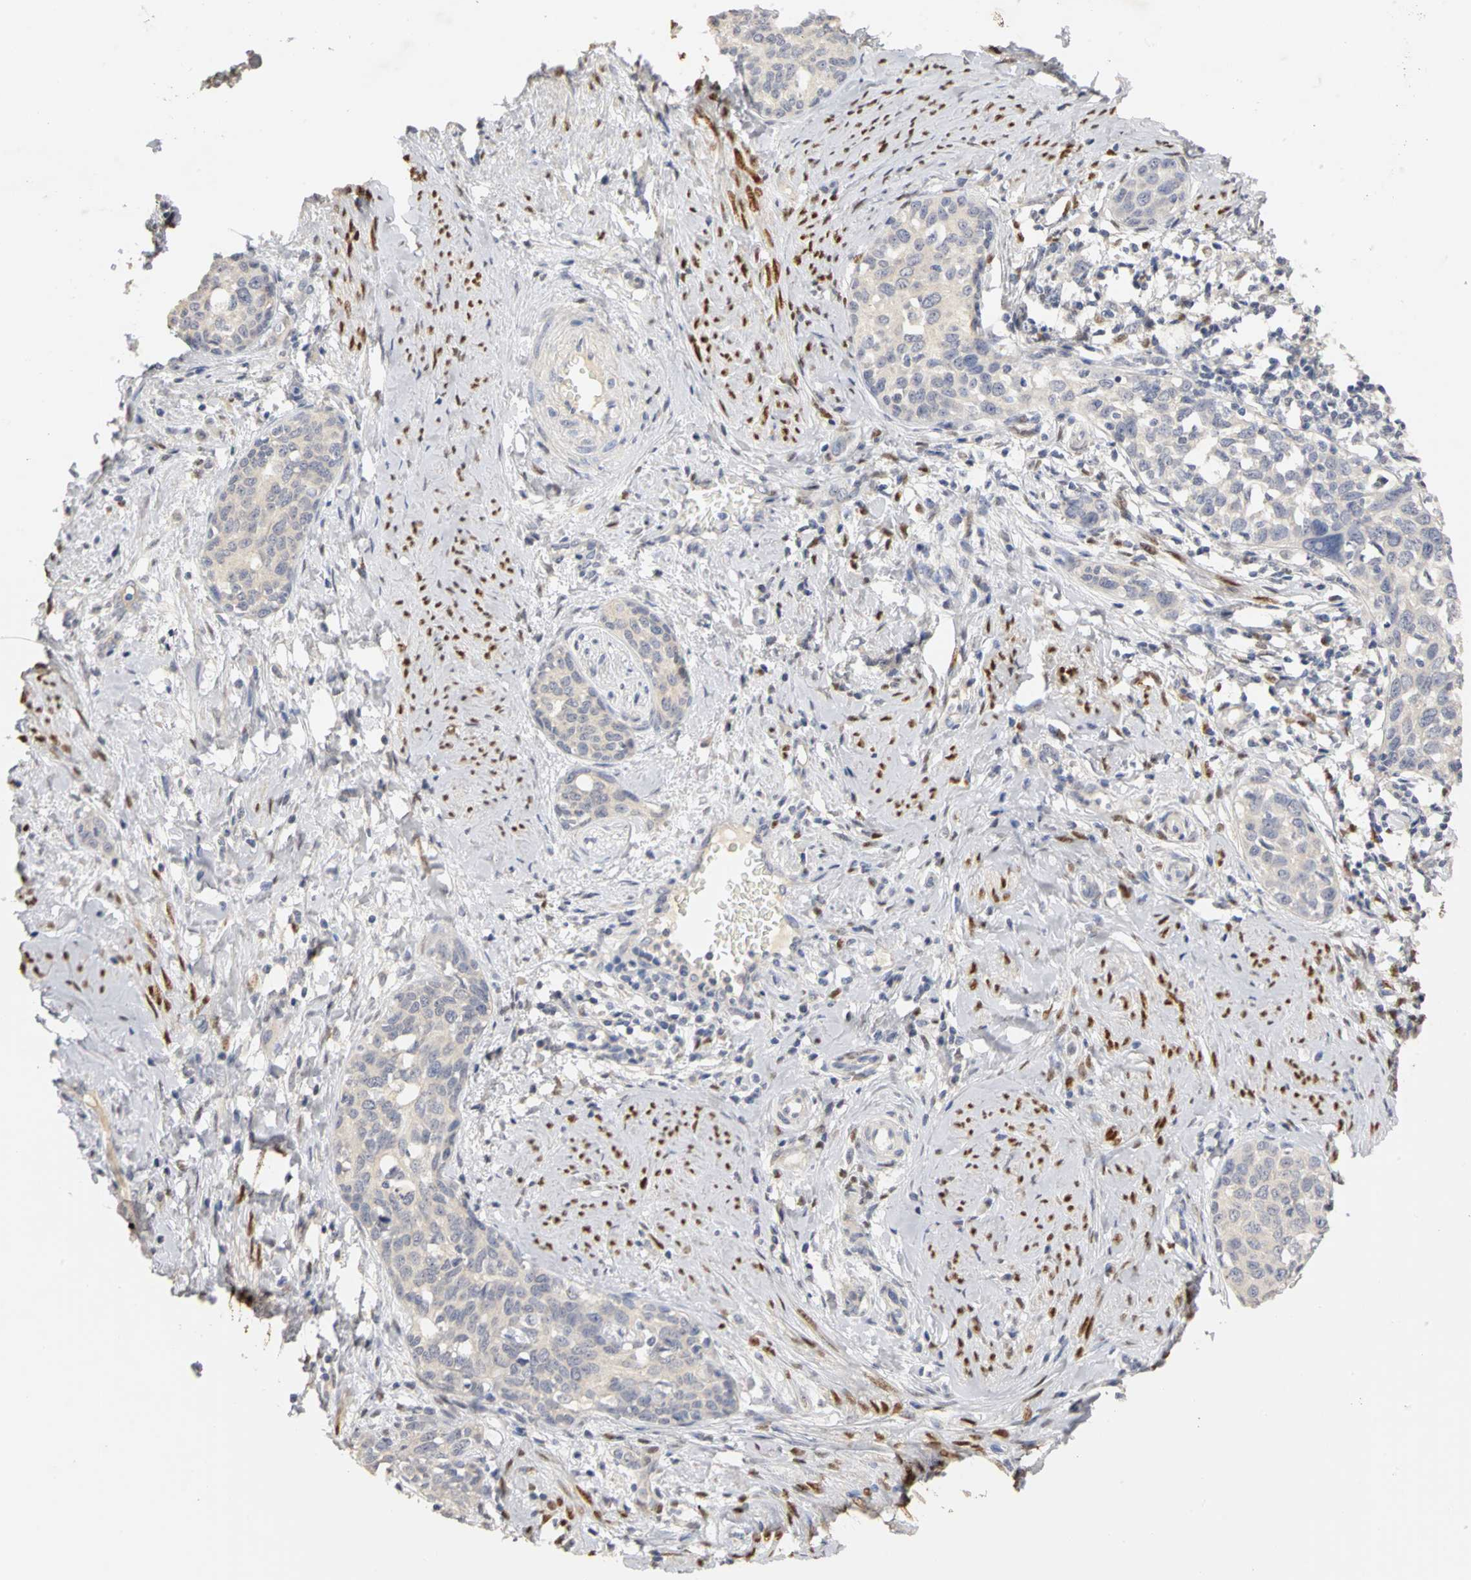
{"staining": {"intensity": "negative", "quantity": "none", "location": "none"}, "tissue": "cervical cancer", "cell_type": "Tumor cells", "image_type": "cancer", "snomed": [{"axis": "morphology", "description": "Squamous cell carcinoma, NOS"}, {"axis": "morphology", "description": "Adenocarcinoma, NOS"}, {"axis": "topography", "description": "Cervix"}], "caption": "The photomicrograph demonstrates no staining of tumor cells in cervical cancer.", "gene": "PGR", "patient": {"sex": "female", "age": 52}}